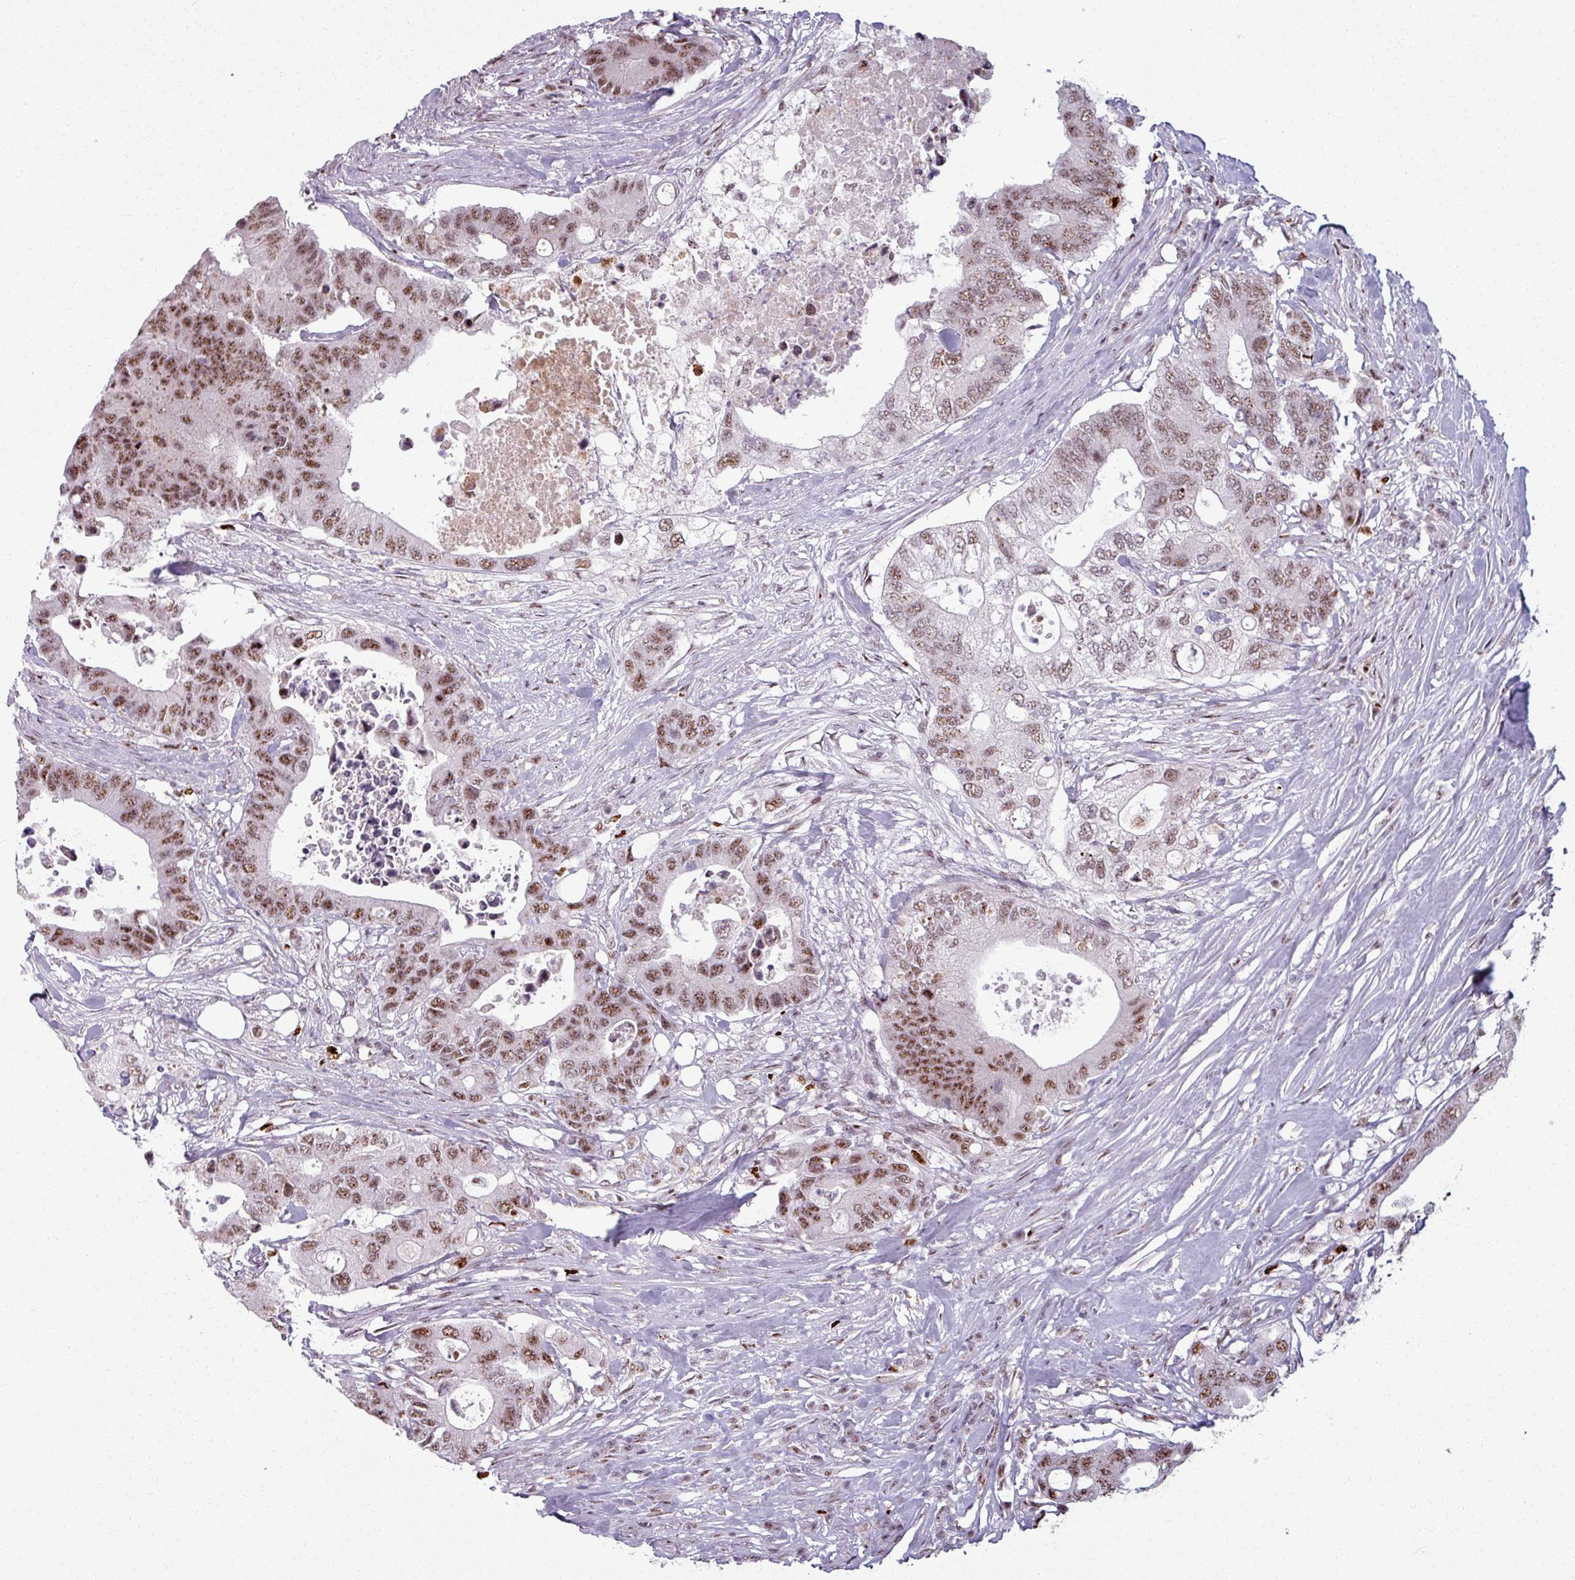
{"staining": {"intensity": "moderate", "quantity": ">75%", "location": "nuclear"}, "tissue": "colorectal cancer", "cell_type": "Tumor cells", "image_type": "cancer", "snomed": [{"axis": "morphology", "description": "Adenocarcinoma, NOS"}, {"axis": "topography", "description": "Colon"}], "caption": "Moderate nuclear expression for a protein is seen in approximately >75% of tumor cells of colorectal cancer (adenocarcinoma) using immunohistochemistry.", "gene": "NCOR1", "patient": {"sex": "male", "age": 71}}